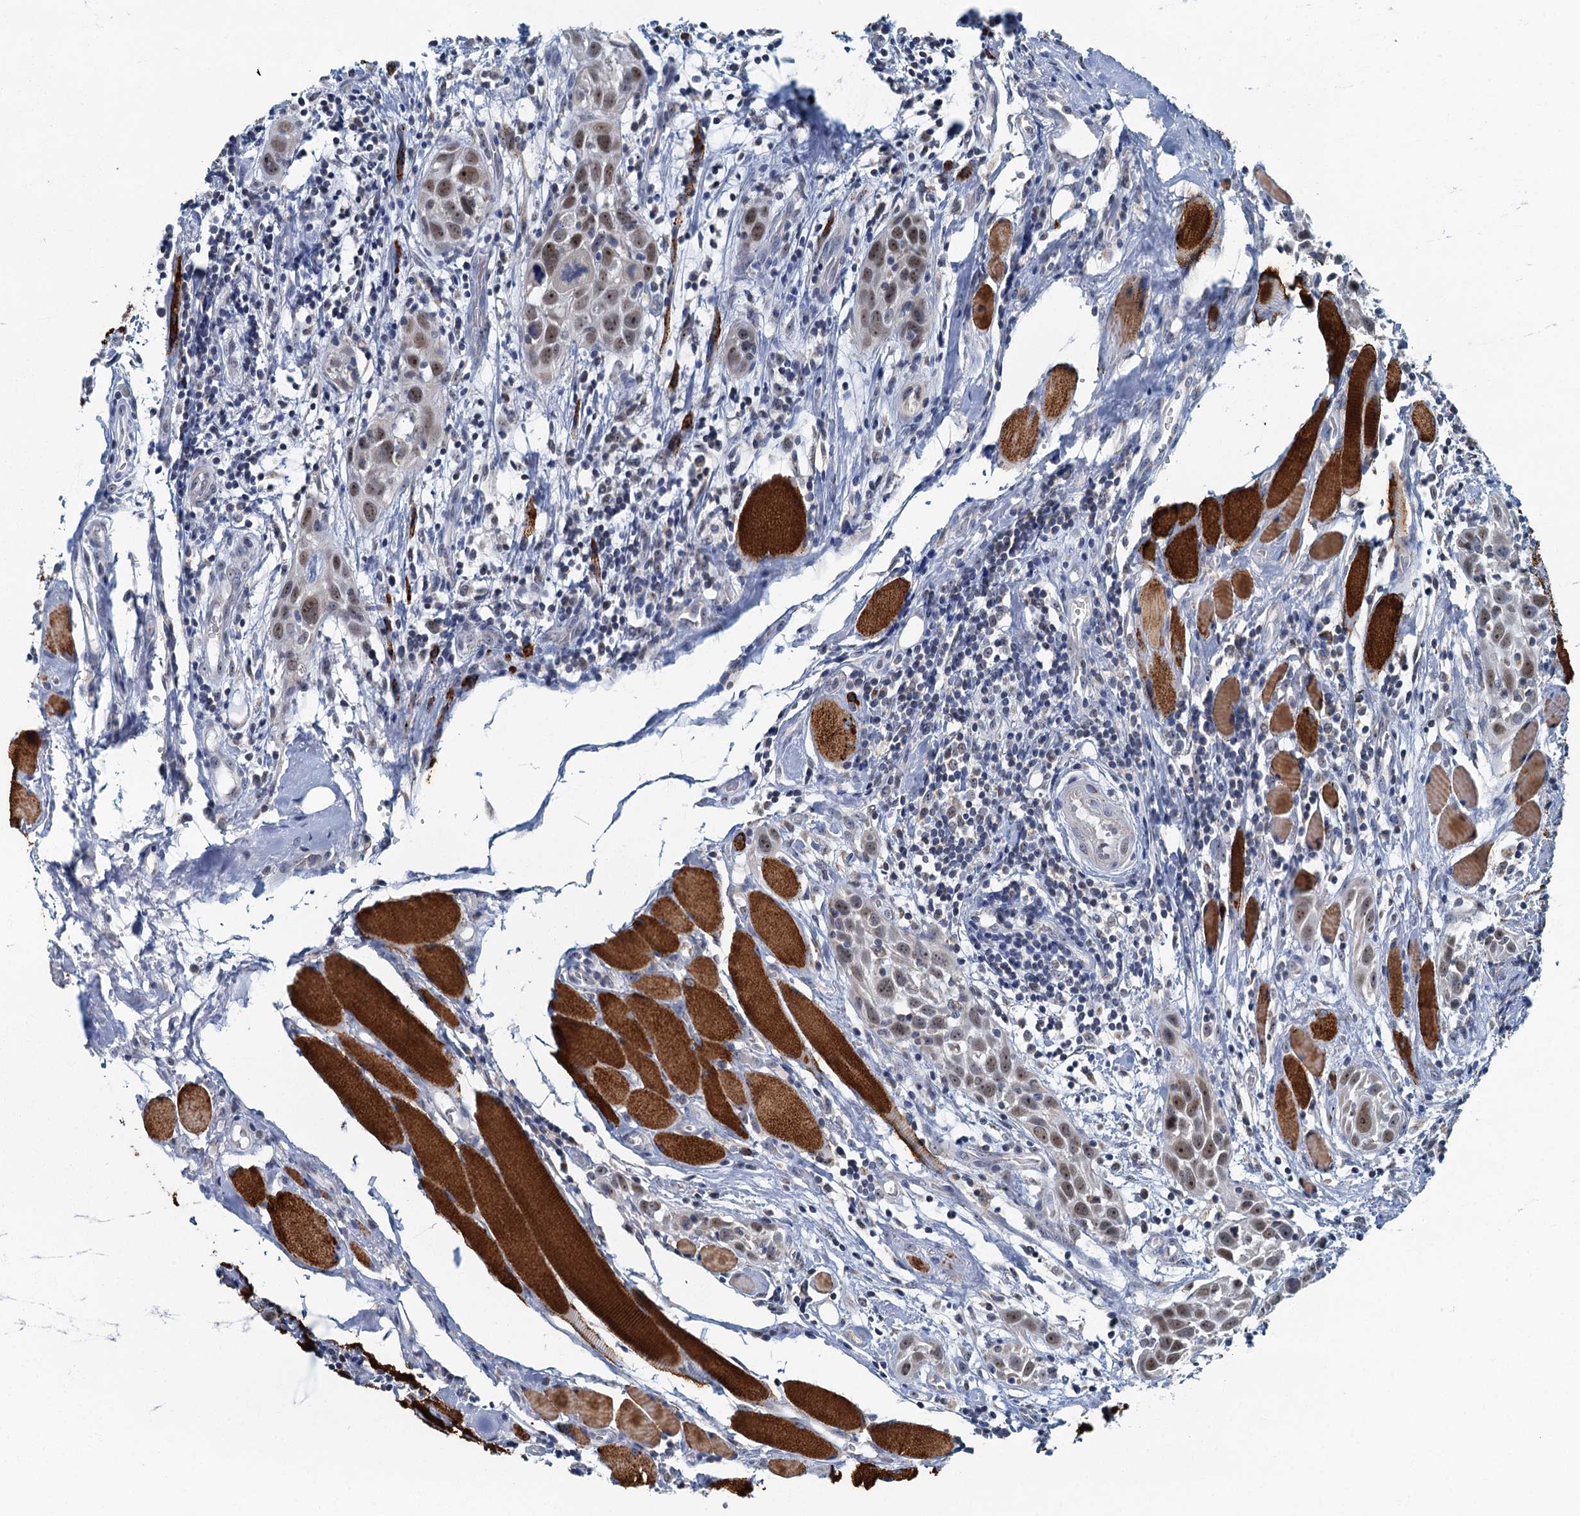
{"staining": {"intensity": "weak", "quantity": ">75%", "location": "nuclear"}, "tissue": "head and neck cancer", "cell_type": "Tumor cells", "image_type": "cancer", "snomed": [{"axis": "morphology", "description": "Squamous cell carcinoma, NOS"}, {"axis": "topography", "description": "Oral tissue"}, {"axis": "topography", "description": "Head-Neck"}], "caption": "The image reveals staining of head and neck squamous cell carcinoma, revealing weak nuclear protein positivity (brown color) within tumor cells. (DAB IHC with brightfield microscopy, high magnification).", "gene": "RAD9B", "patient": {"sex": "female", "age": 50}}